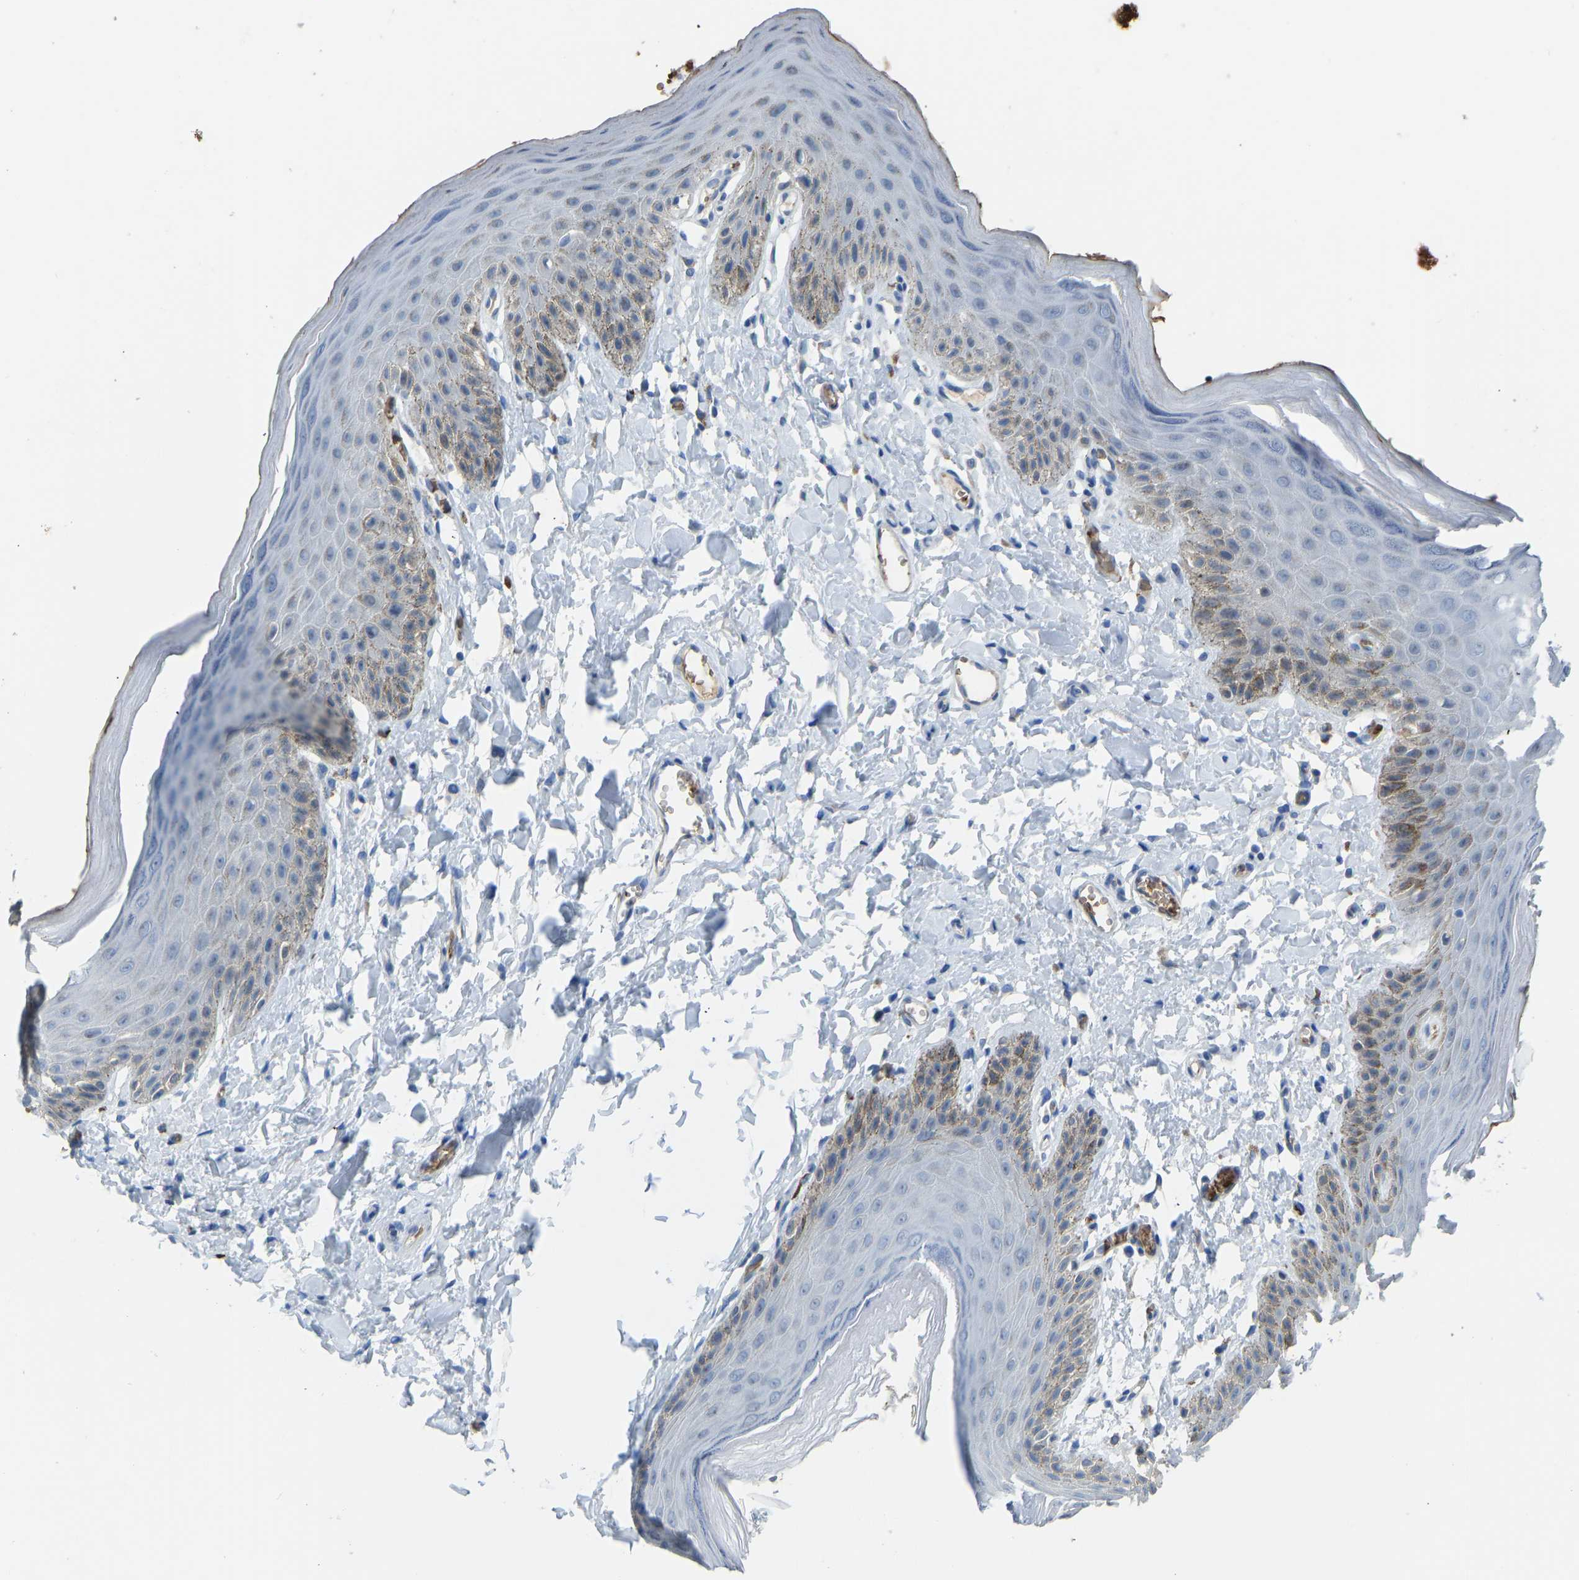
{"staining": {"intensity": "moderate", "quantity": "<25%", "location": "cytoplasmic/membranous"}, "tissue": "skin", "cell_type": "Epidermal cells", "image_type": "normal", "snomed": [{"axis": "morphology", "description": "Normal tissue, NOS"}, {"axis": "topography", "description": "Anal"}], "caption": "IHC of benign skin displays low levels of moderate cytoplasmic/membranous positivity in about <25% of epidermal cells.", "gene": "PIGS", "patient": {"sex": "male", "age": 44}}